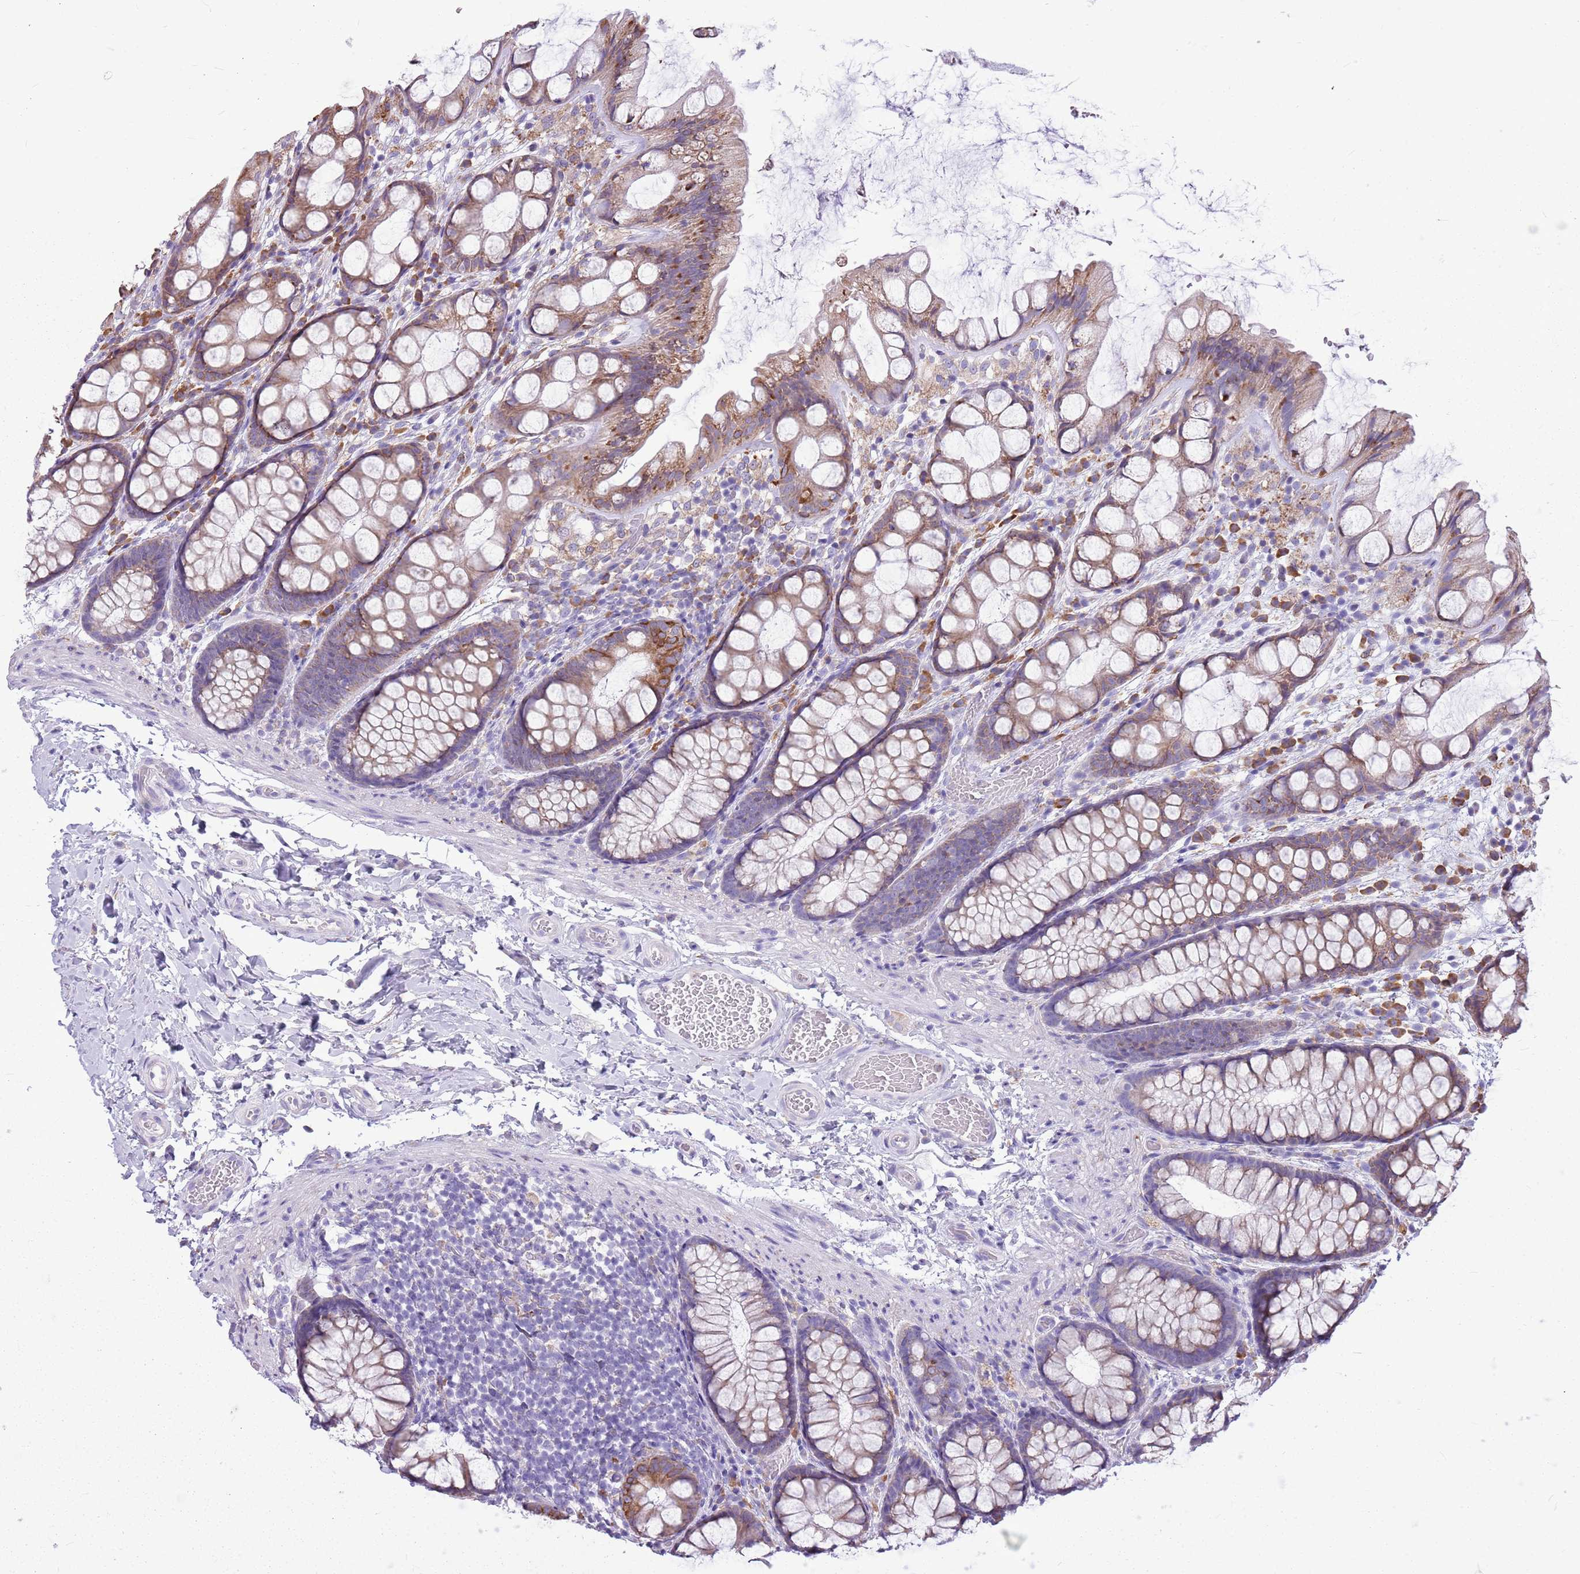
{"staining": {"intensity": "negative", "quantity": "none", "location": "none"}, "tissue": "colon", "cell_type": "Endothelial cells", "image_type": "normal", "snomed": [{"axis": "morphology", "description": "Normal tissue, NOS"}, {"axis": "topography", "description": "Colon"}], "caption": "Micrograph shows no protein expression in endothelial cells of unremarkable colon. The staining was performed using DAB to visualize the protein expression in brown, while the nuclei were stained in blue with hematoxylin (Magnification: 20x).", "gene": "KCTD19", "patient": {"sex": "male", "age": 47}}